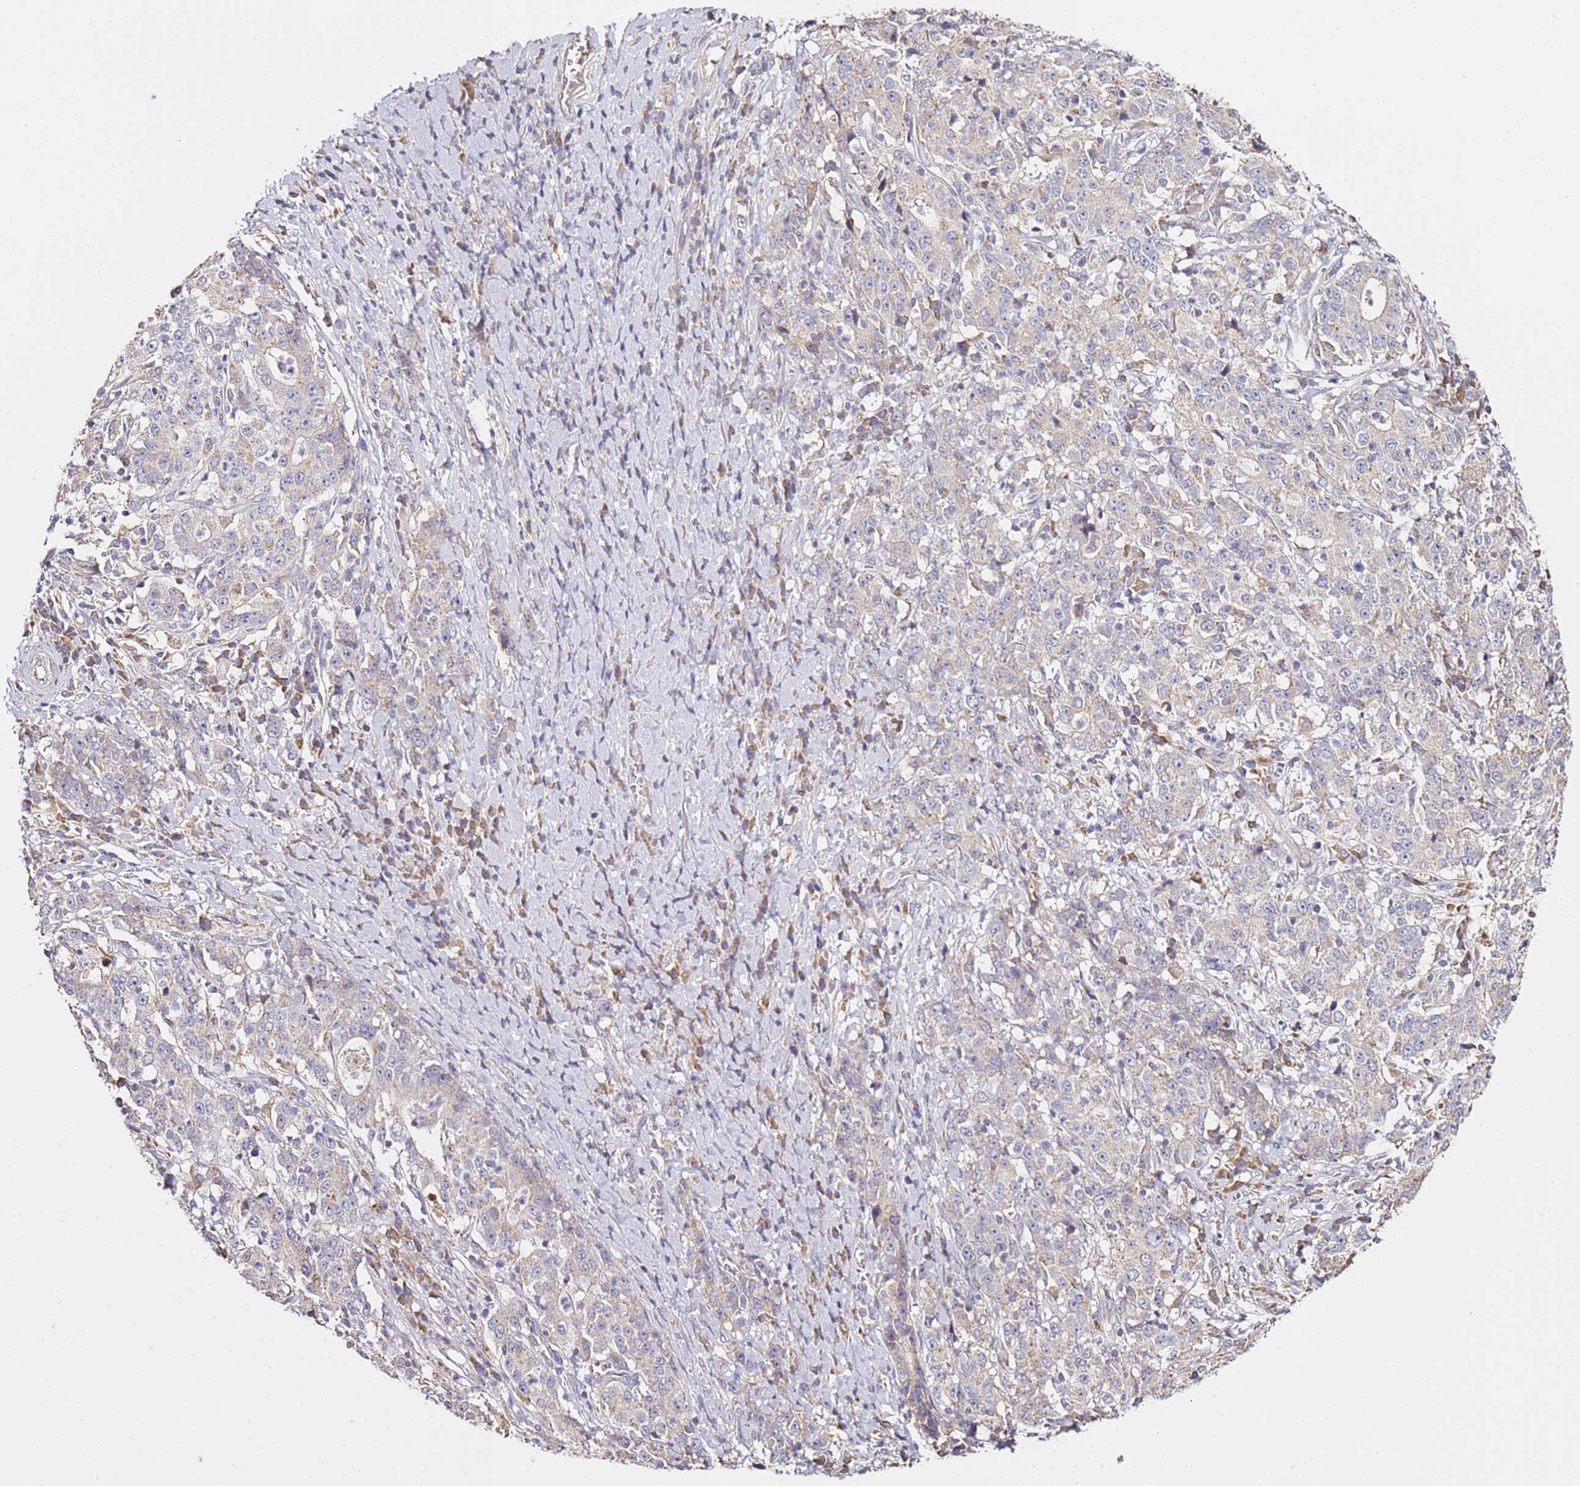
{"staining": {"intensity": "negative", "quantity": "none", "location": "none"}, "tissue": "stomach cancer", "cell_type": "Tumor cells", "image_type": "cancer", "snomed": [{"axis": "morphology", "description": "Normal tissue, NOS"}, {"axis": "morphology", "description": "Adenocarcinoma, NOS"}, {"axis": "topography", "description": "Stomach, upper"}, {"axis": "topography", "description": "Stomach"}], "caption": "The image demonstrates no significant positivity in tumor cells of stomach cancer.", "gene": "OR2B11", "patient": {"sex": "male", "age": 59}}